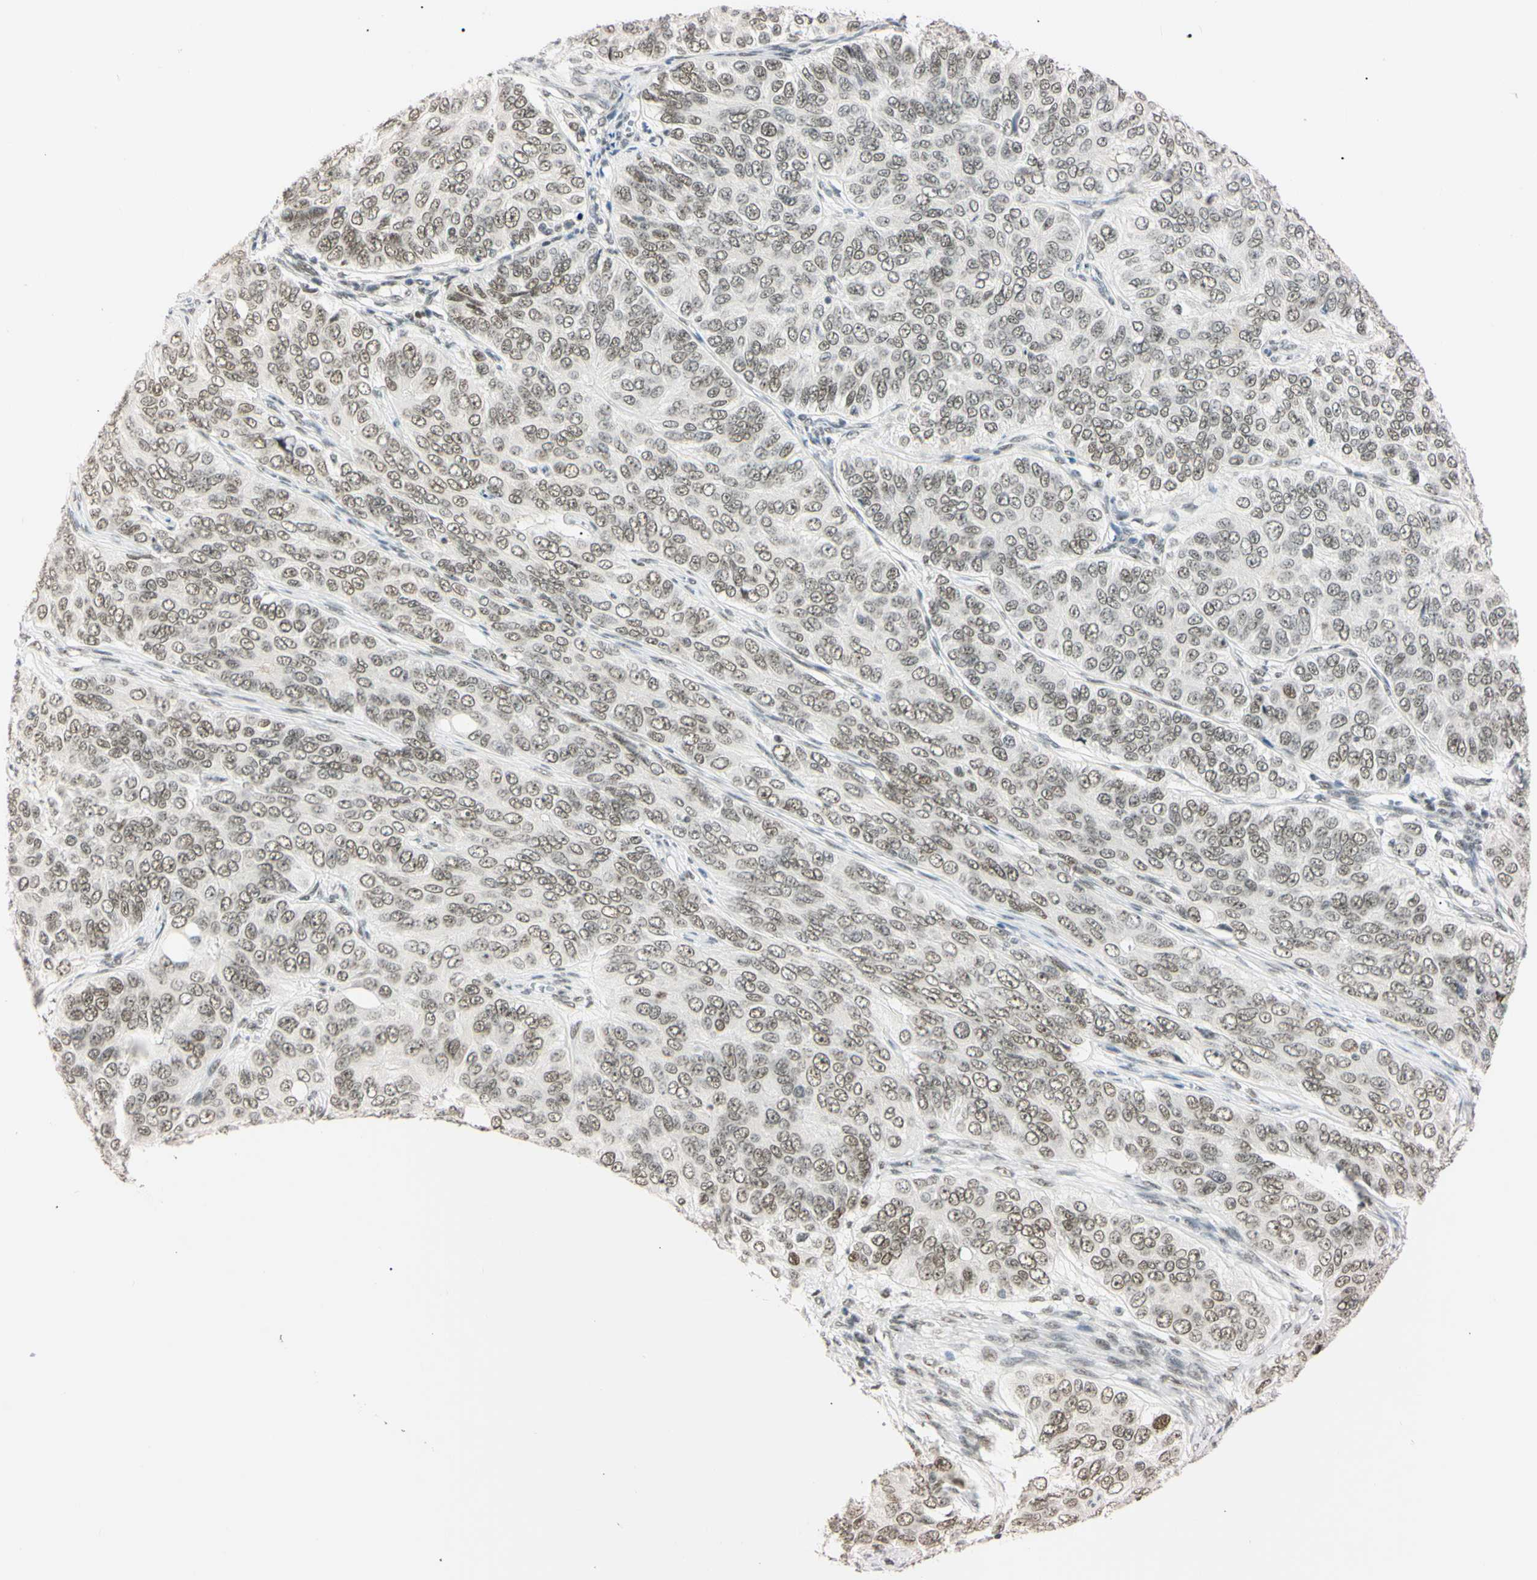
{"staining": {"intensity": "weak", "quantity": ">75%", "location": "nuclear"}, "tissue": "ovarian cancer", "cell_type": "Tumor cells", "image_type": "cancer", "snomed": [{"axis": "morphology", "description": "Carcinoma, endometroid"}, {"axis": "topography", "description": "Ovary"}], "caption": "Tumor cells demonstrate low levels of weak nuclear positivity in approximately >75% of cells in human ovarian endometroid carcinoma. The protein of interest is stained brown, and the nuclei are stained in blue (DAB (3,3'-diaminobenzidine) IHC with brightfield microscopy, high magnification).", "gene": "ZNF134", "patient": {"sex": "female", "age": 51}}